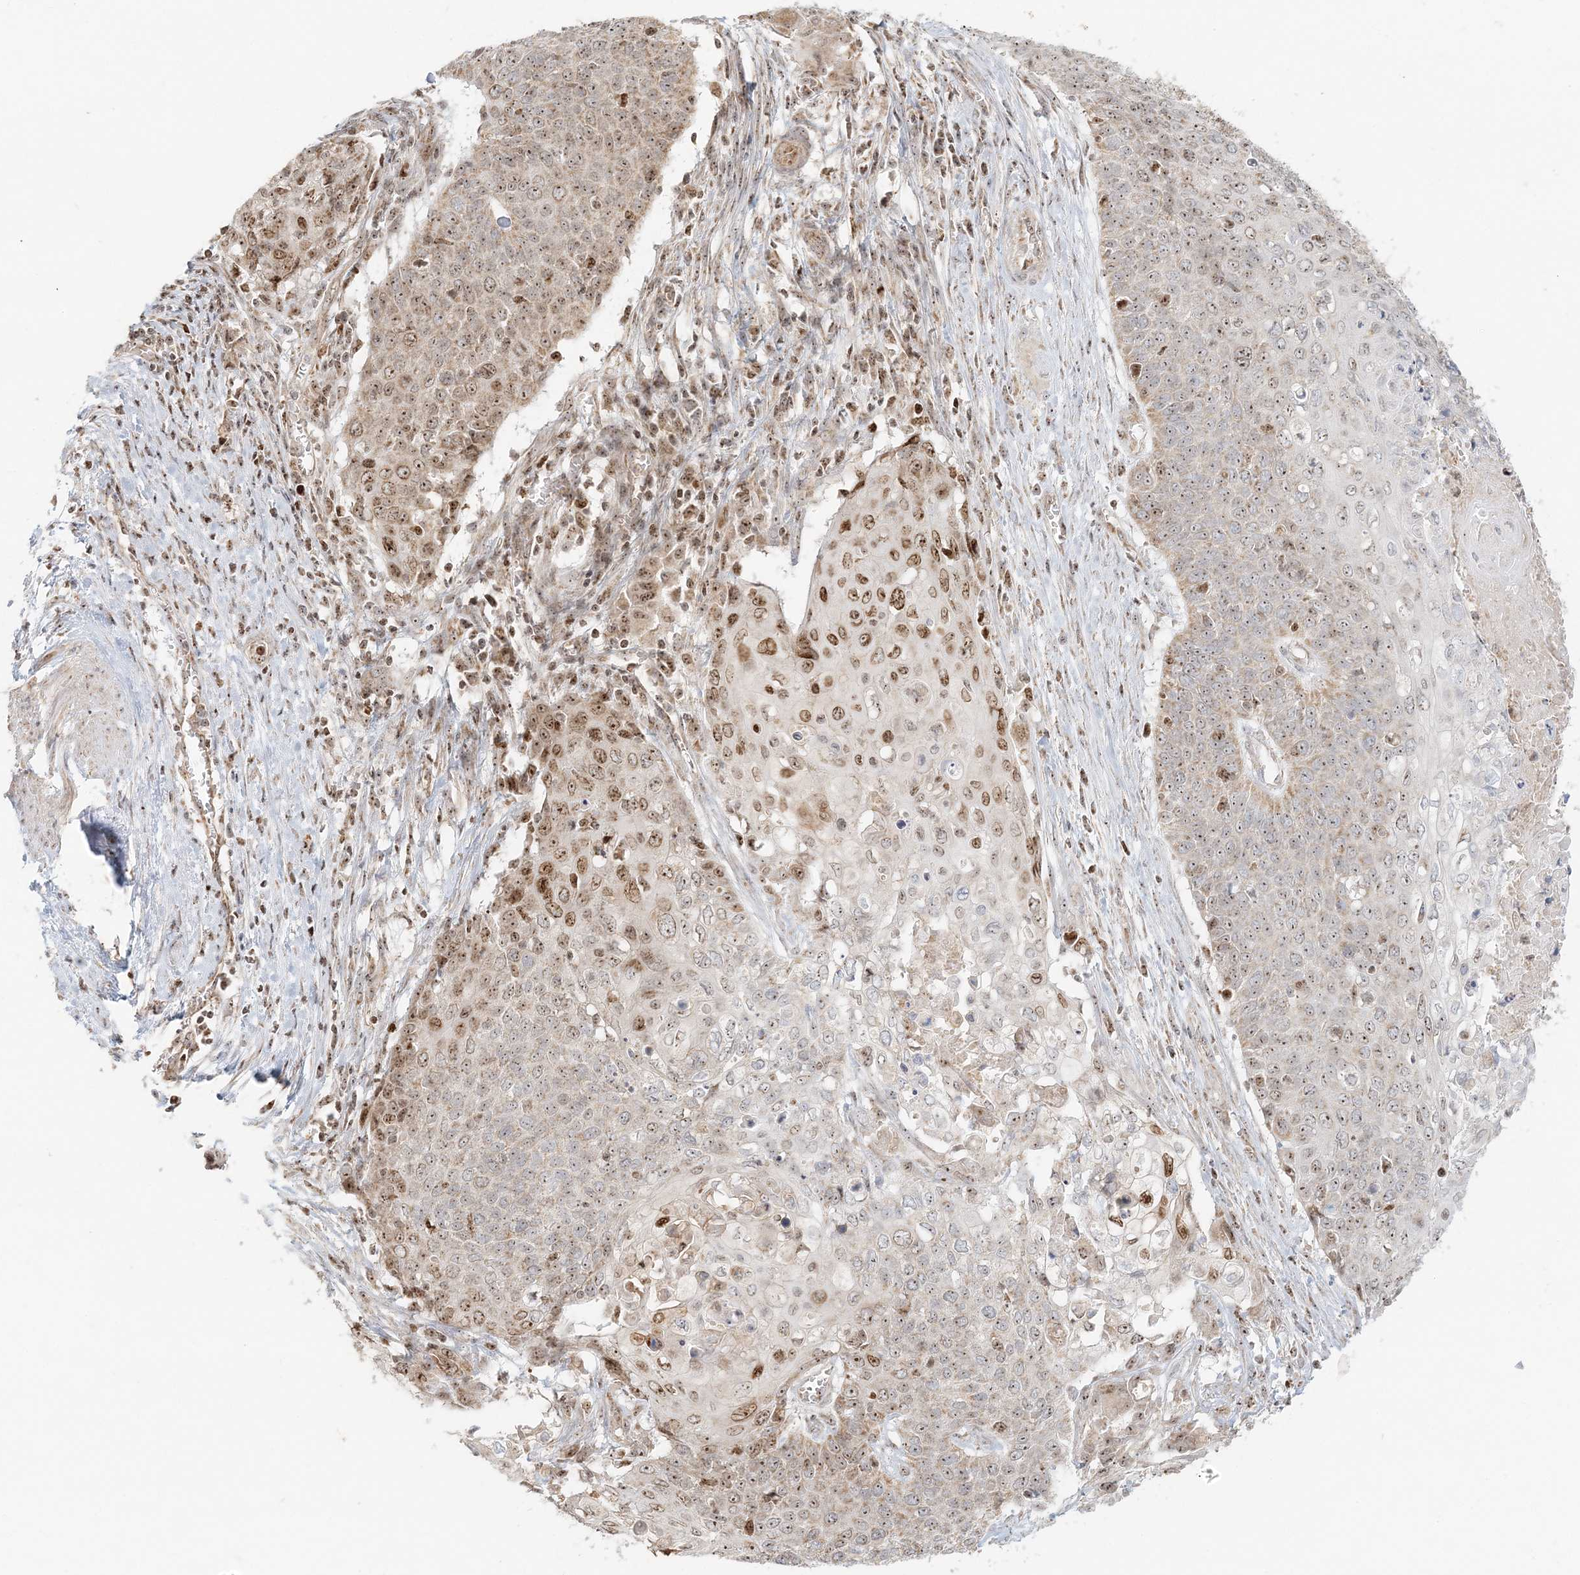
{"staining": {"intensity": "moderate", "quantity": ">75%", "location": "cytoplasmic/membranous,nuclear"}, "tissue": "cervical cancer", "cell_type": "Tumor cells", "image_type": "cancer", "snomed": [{"axis": "morphology", "description": "Squamous cell carcinoma, NOS"}, {"axis": "topography", "description": "Cervix"}], "caption": "A medium amount of moderate cytoplasmic/membranous and nuclear positivity is identified in approximately >75% of tumor cells in squamous cell carcinoma (cervical) tissue.", "gene": "UBE2F", "patient": {"sex": "female", "age": 39}}